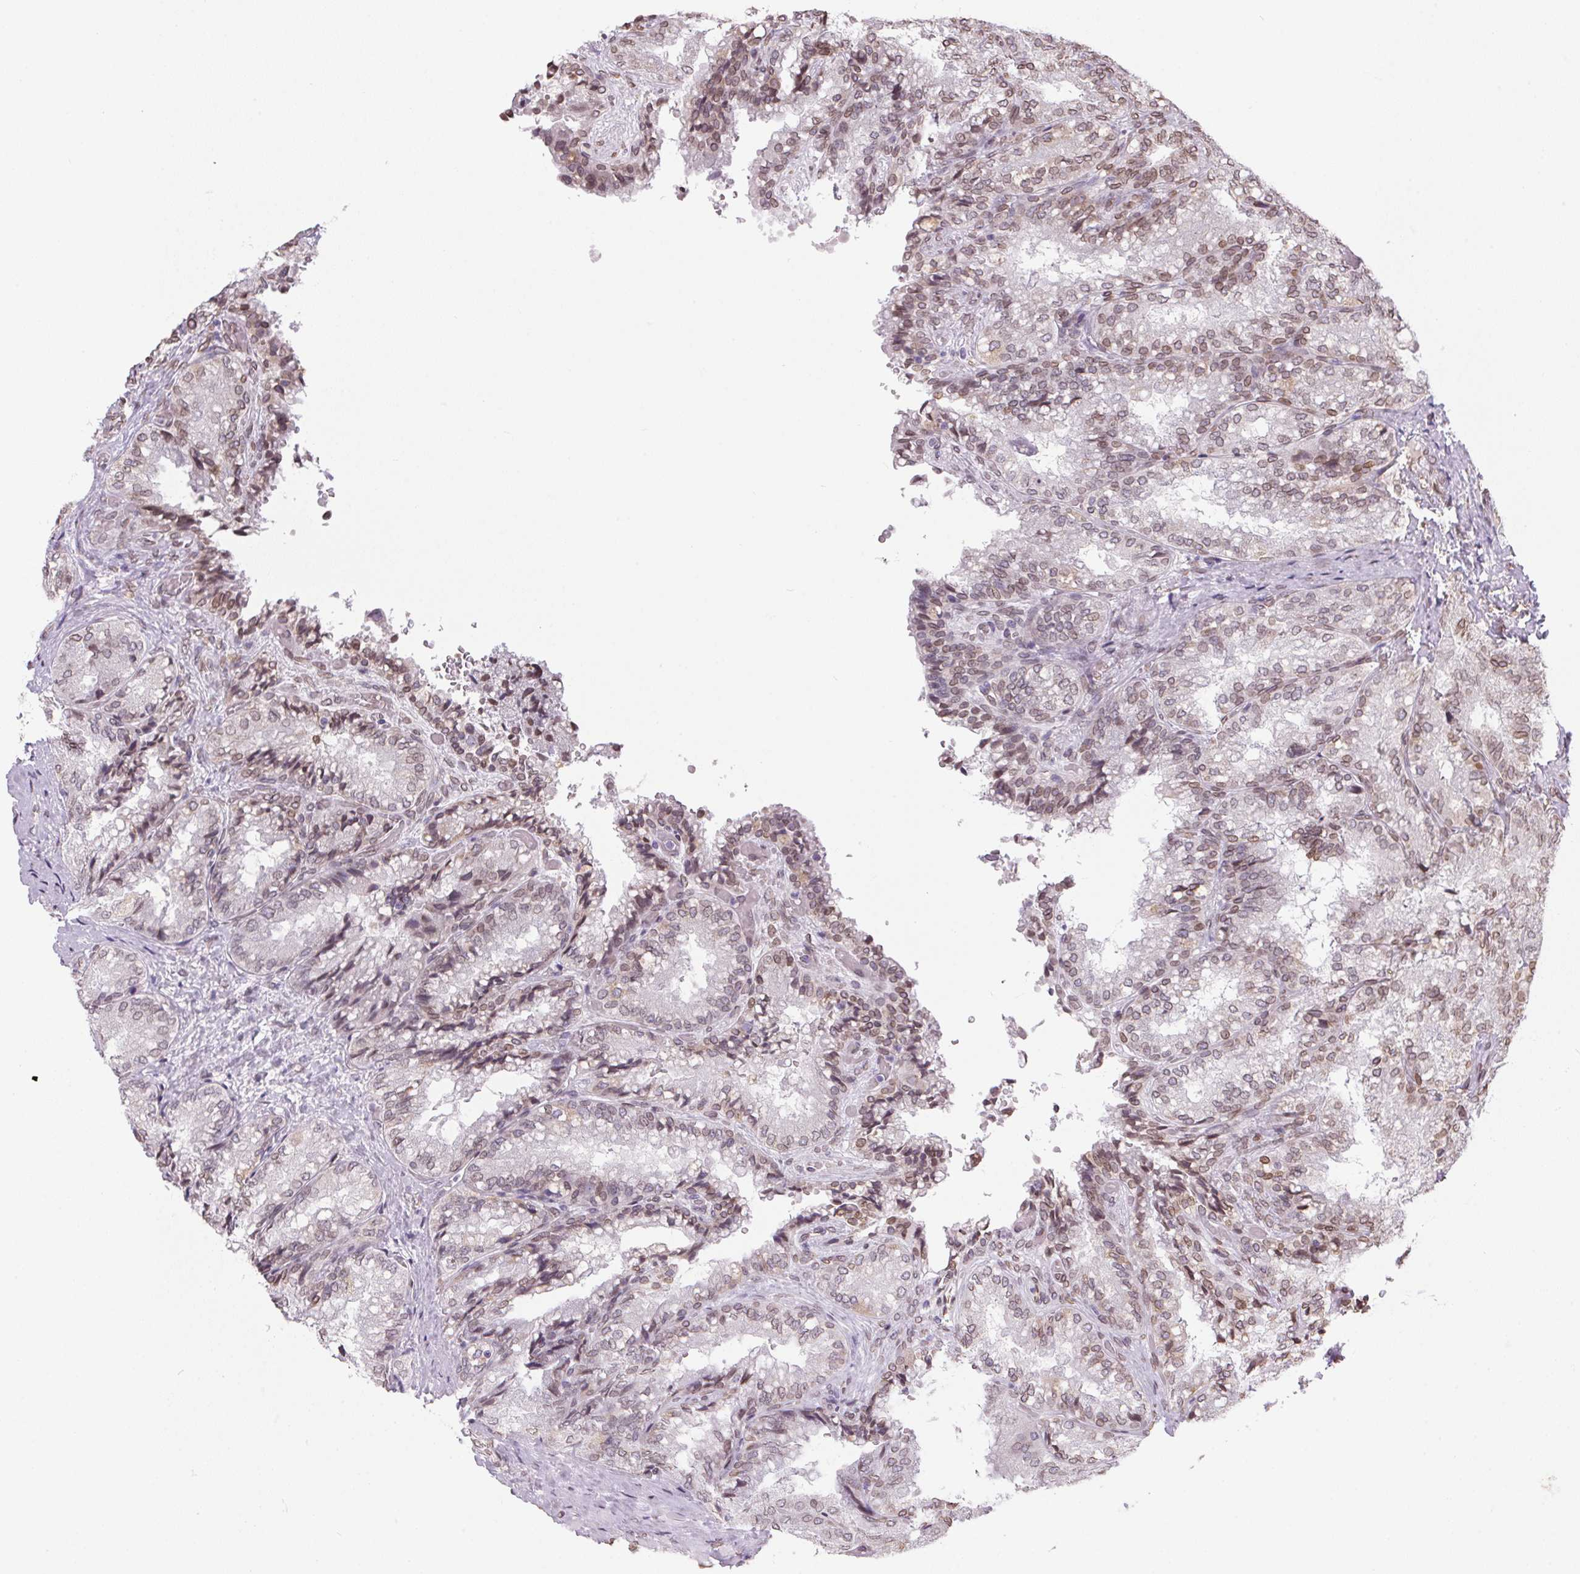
{"staining": {"intensity": "moderate", "quantity": ">75%", "location": "cytoplasmic/membranous,nuclear"}, "tissue": "seminal vesicle", "cell_type": "Glandular cells", "image_type": "normal", "snomed": [{"axis": "morphology", "description": "Normal tissue, NOS"}, {"axis": "topography", "description": "Seminal veicle"}], "caption": "Protein expression by immunohistochemistry shows moderate cytoplasmic/membranous,nuclear positivity in approximately >75% of glandular cells in benign seminal vesicle.", "gene": "TMEM175", "patient": {"sex": "male", "age": 57}}